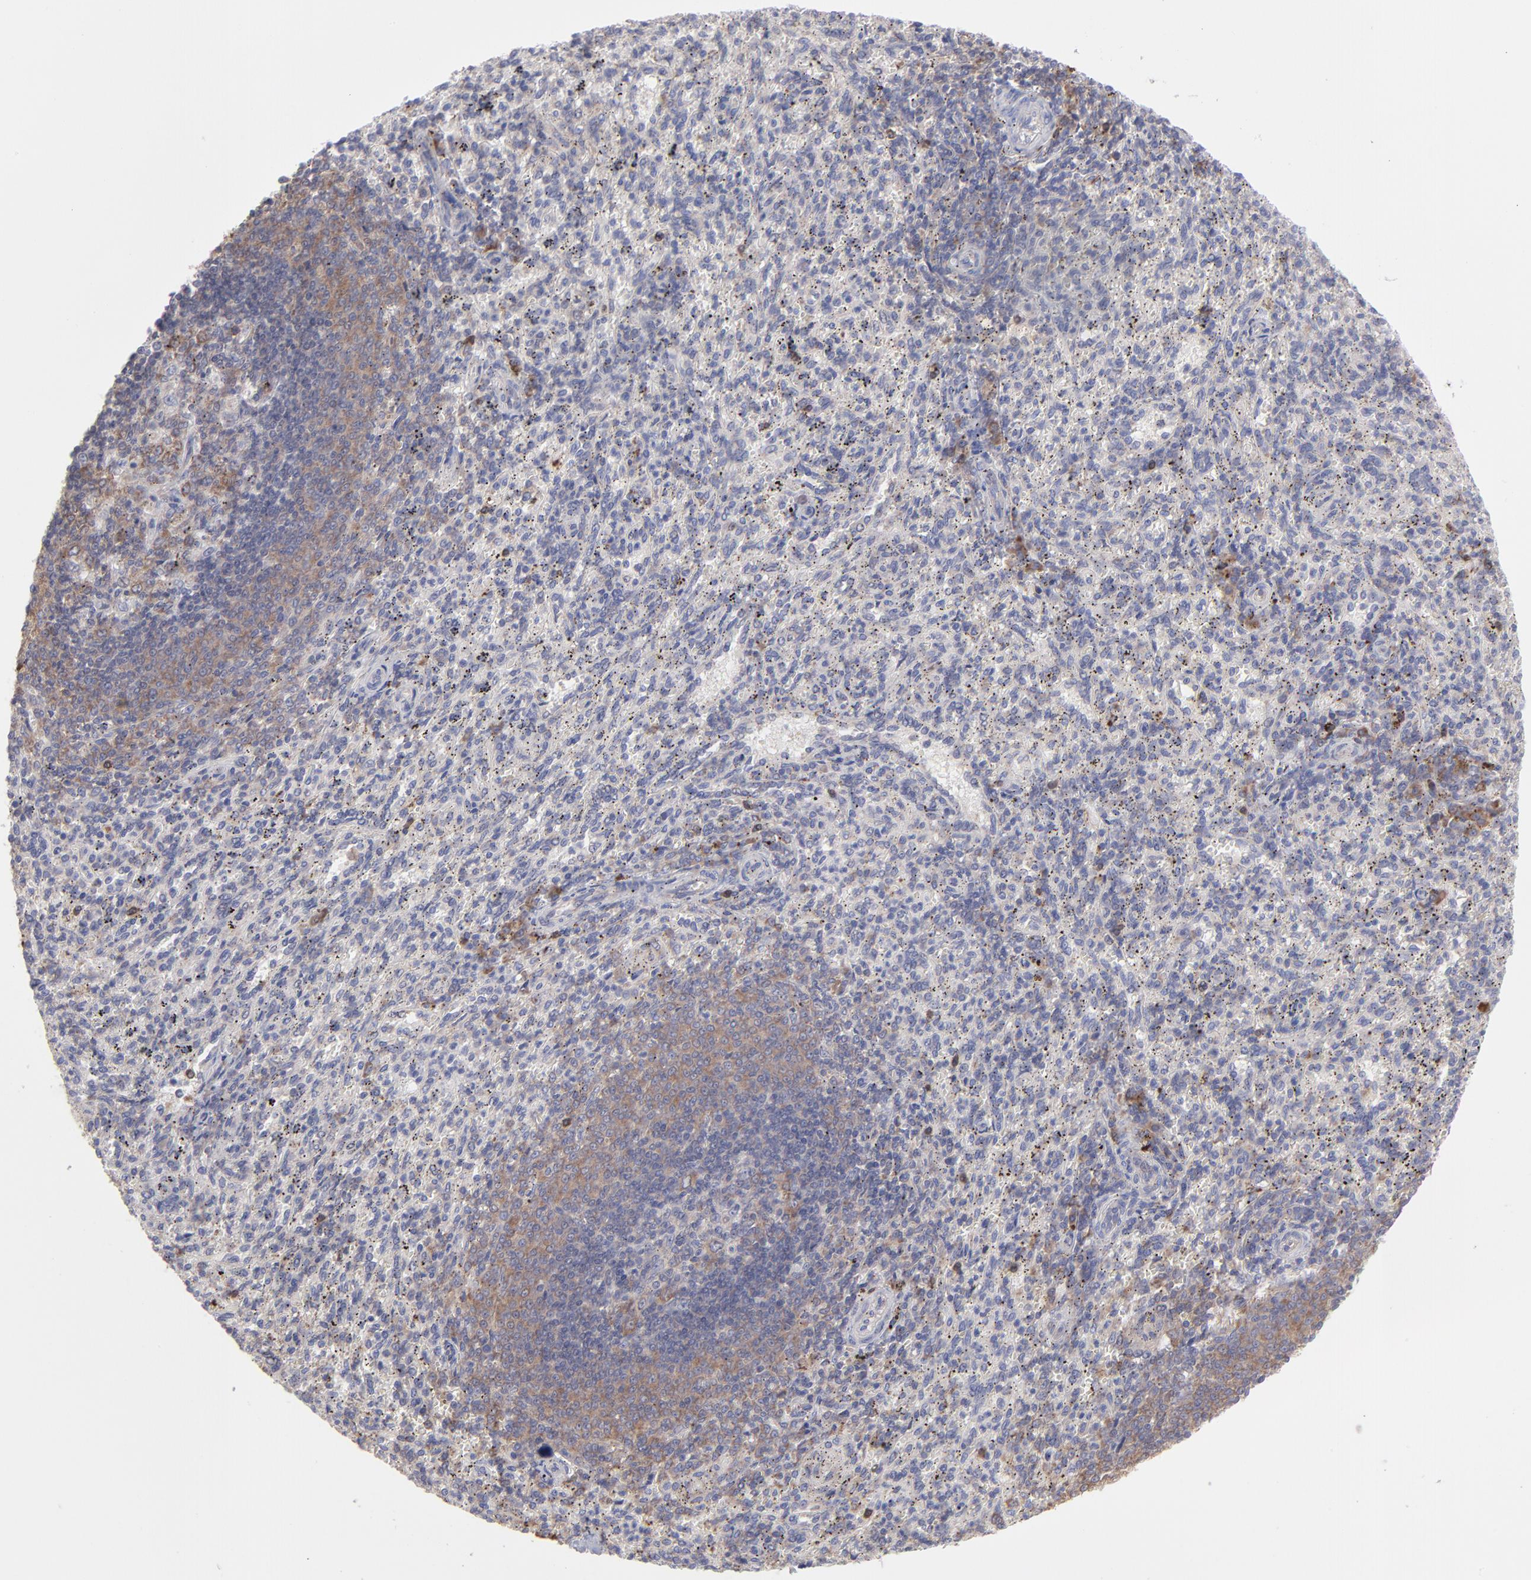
{"staining": {"intensity": "negative", "quantity": "none", "location": "none"}, "tissue": "spleen", "cell_type": "Cells in red pulp", "image_type": "normal", "snomed": [{"axis": "morphology", "description": "Normal tissue, NOS"}, {"axis": "topography", "description": "Spleen"}], "caption": "The photomicrograph displays no staining of cells in red pulp in benign spleen. Nuclei are stained in blue.", "gene": "RPLP0", "patient": {"sex": "female", "age": 10}}